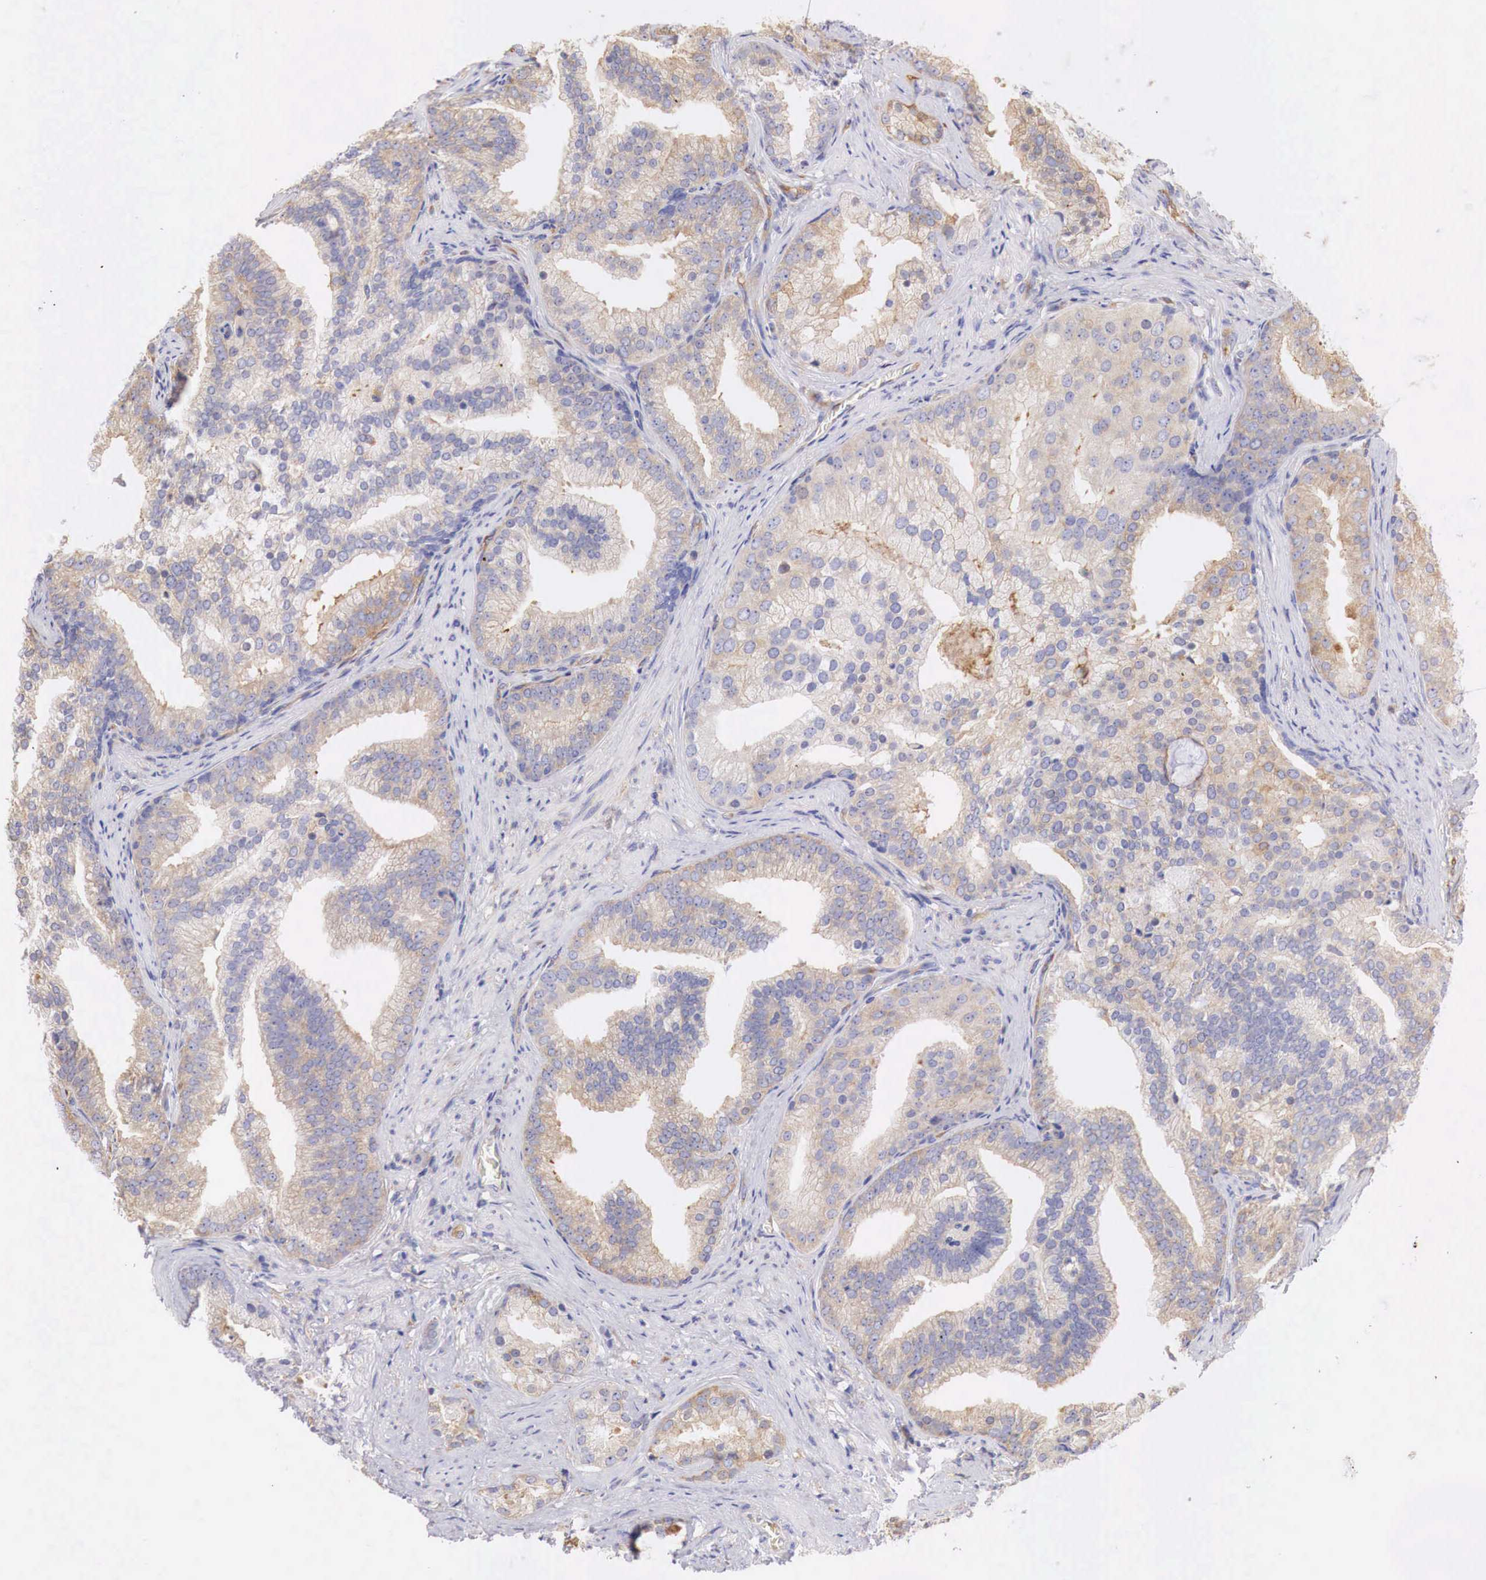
{"staining": {"intensity": "weak", "quantity": "25%-75%", "location": "cytoplasmic/membranous"}, "tissue": "prostate cancer", "cell_type": "Tumor cells", "image_type": "cancer", "snomed": [{"axis": "morphology", "description": "Adenocarcinoma, Low grade"}, {"axis": "topography", "description": "Prostate"}], "caption": "The immunohistochemical stain labels weak cytoplasmic/membranous expression in tumor cells of prostate low-grade adenocarcinoma tissue. (Brightfield microscopy of DAB IHC at high magnification).", "gene": "RDX", "patient": {"sex": "male", "age": 71}}